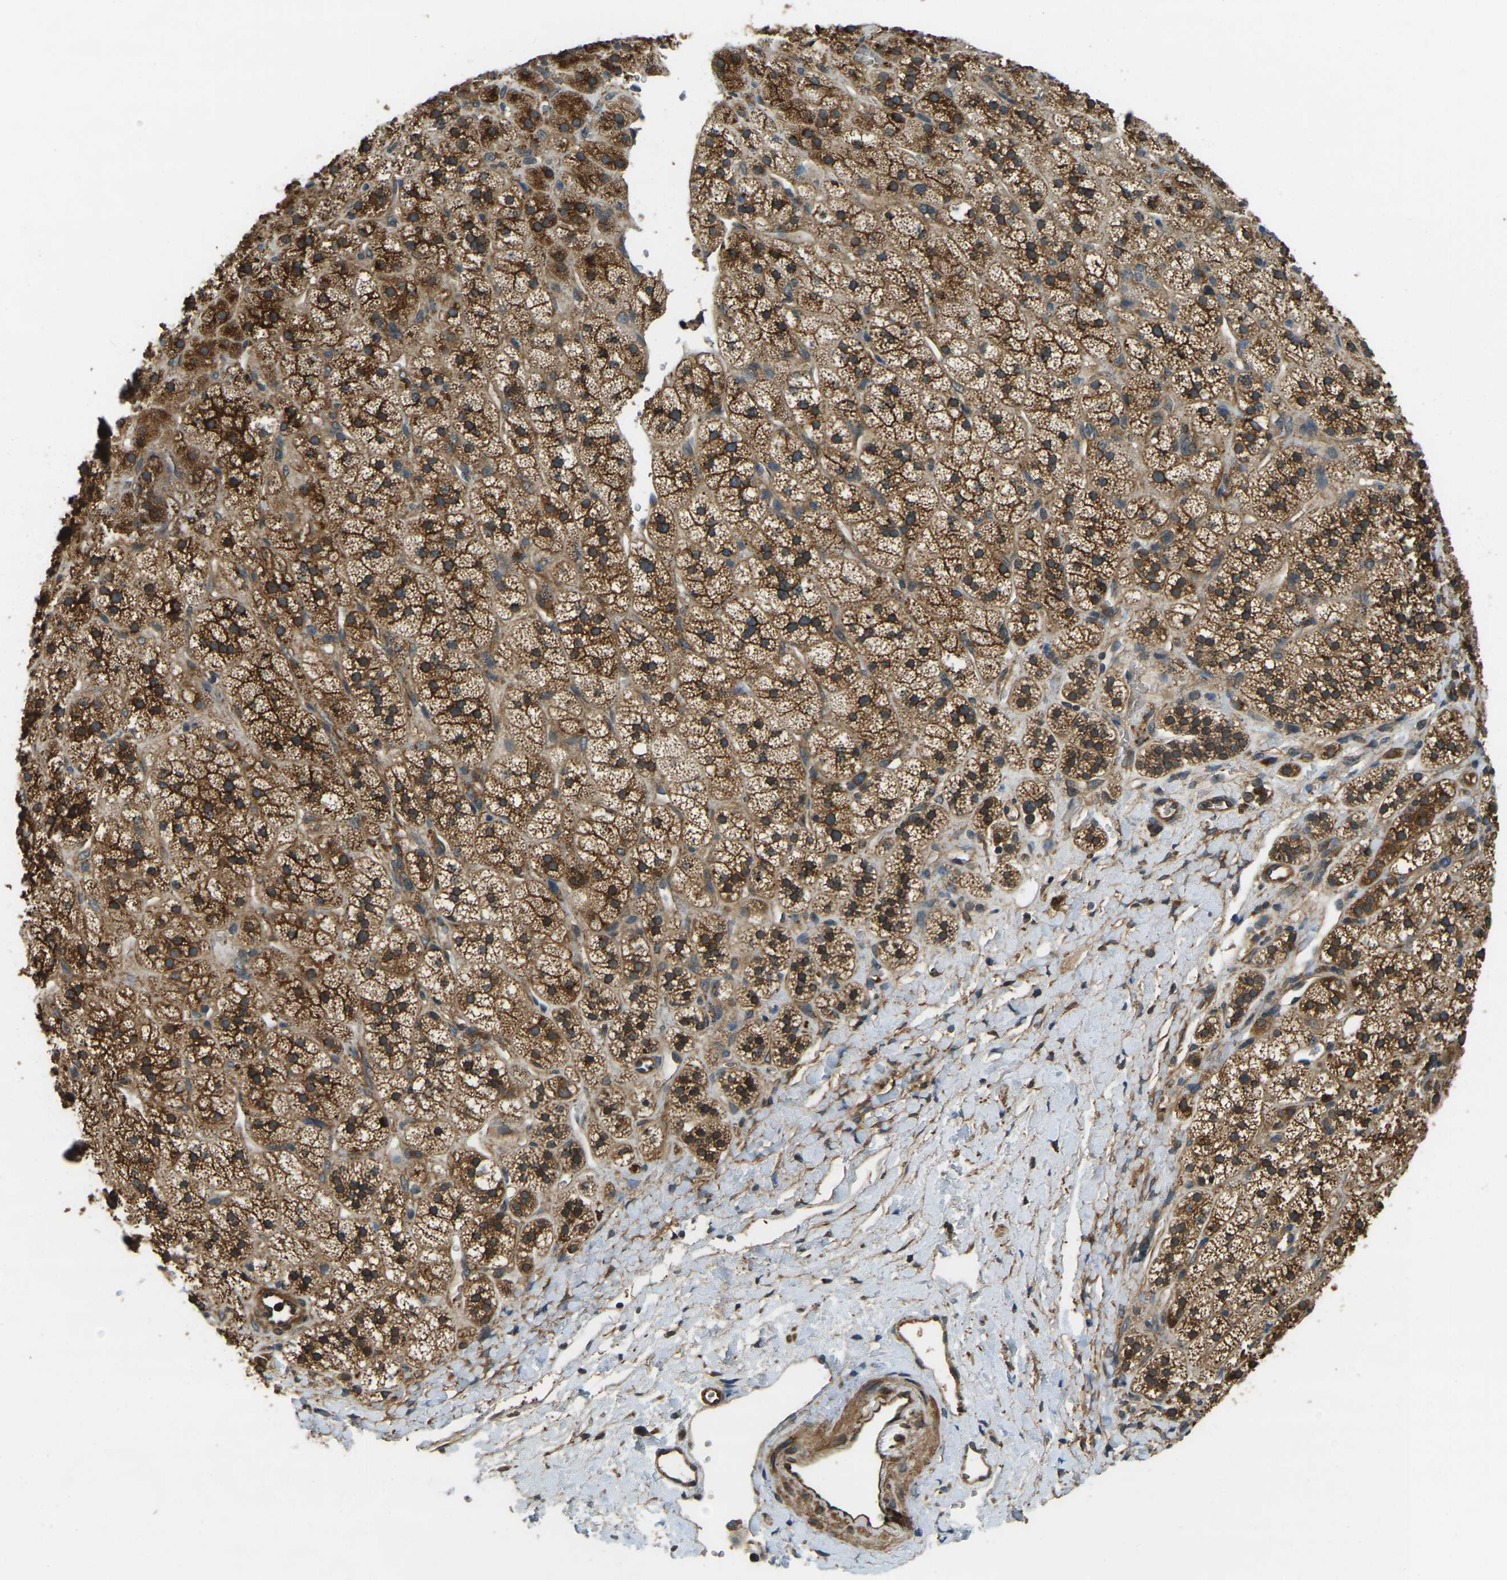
{"staining": {"intensity": "strong", "quantity": "25%-75%", "location": "cytoplasmic/membranous"}, "tissue": "adrenal gland", "cell_type": "Glandular cells", "image_type": "normal", "snomed": [{"axis": "morphology", "description": "Normal tissue, NOS"}, {"axis": "topography", "description": "Adrenal gland"}], "caption": "Adrenal gland stained for a protein displays strong cytoplasmic/membranous positivity in glandular cells. (brown staining indicates protein expression, while blue staining denotes nuclei).", "gene": "ERGIC1", "patient": {"sex": "male", "age": 56}}